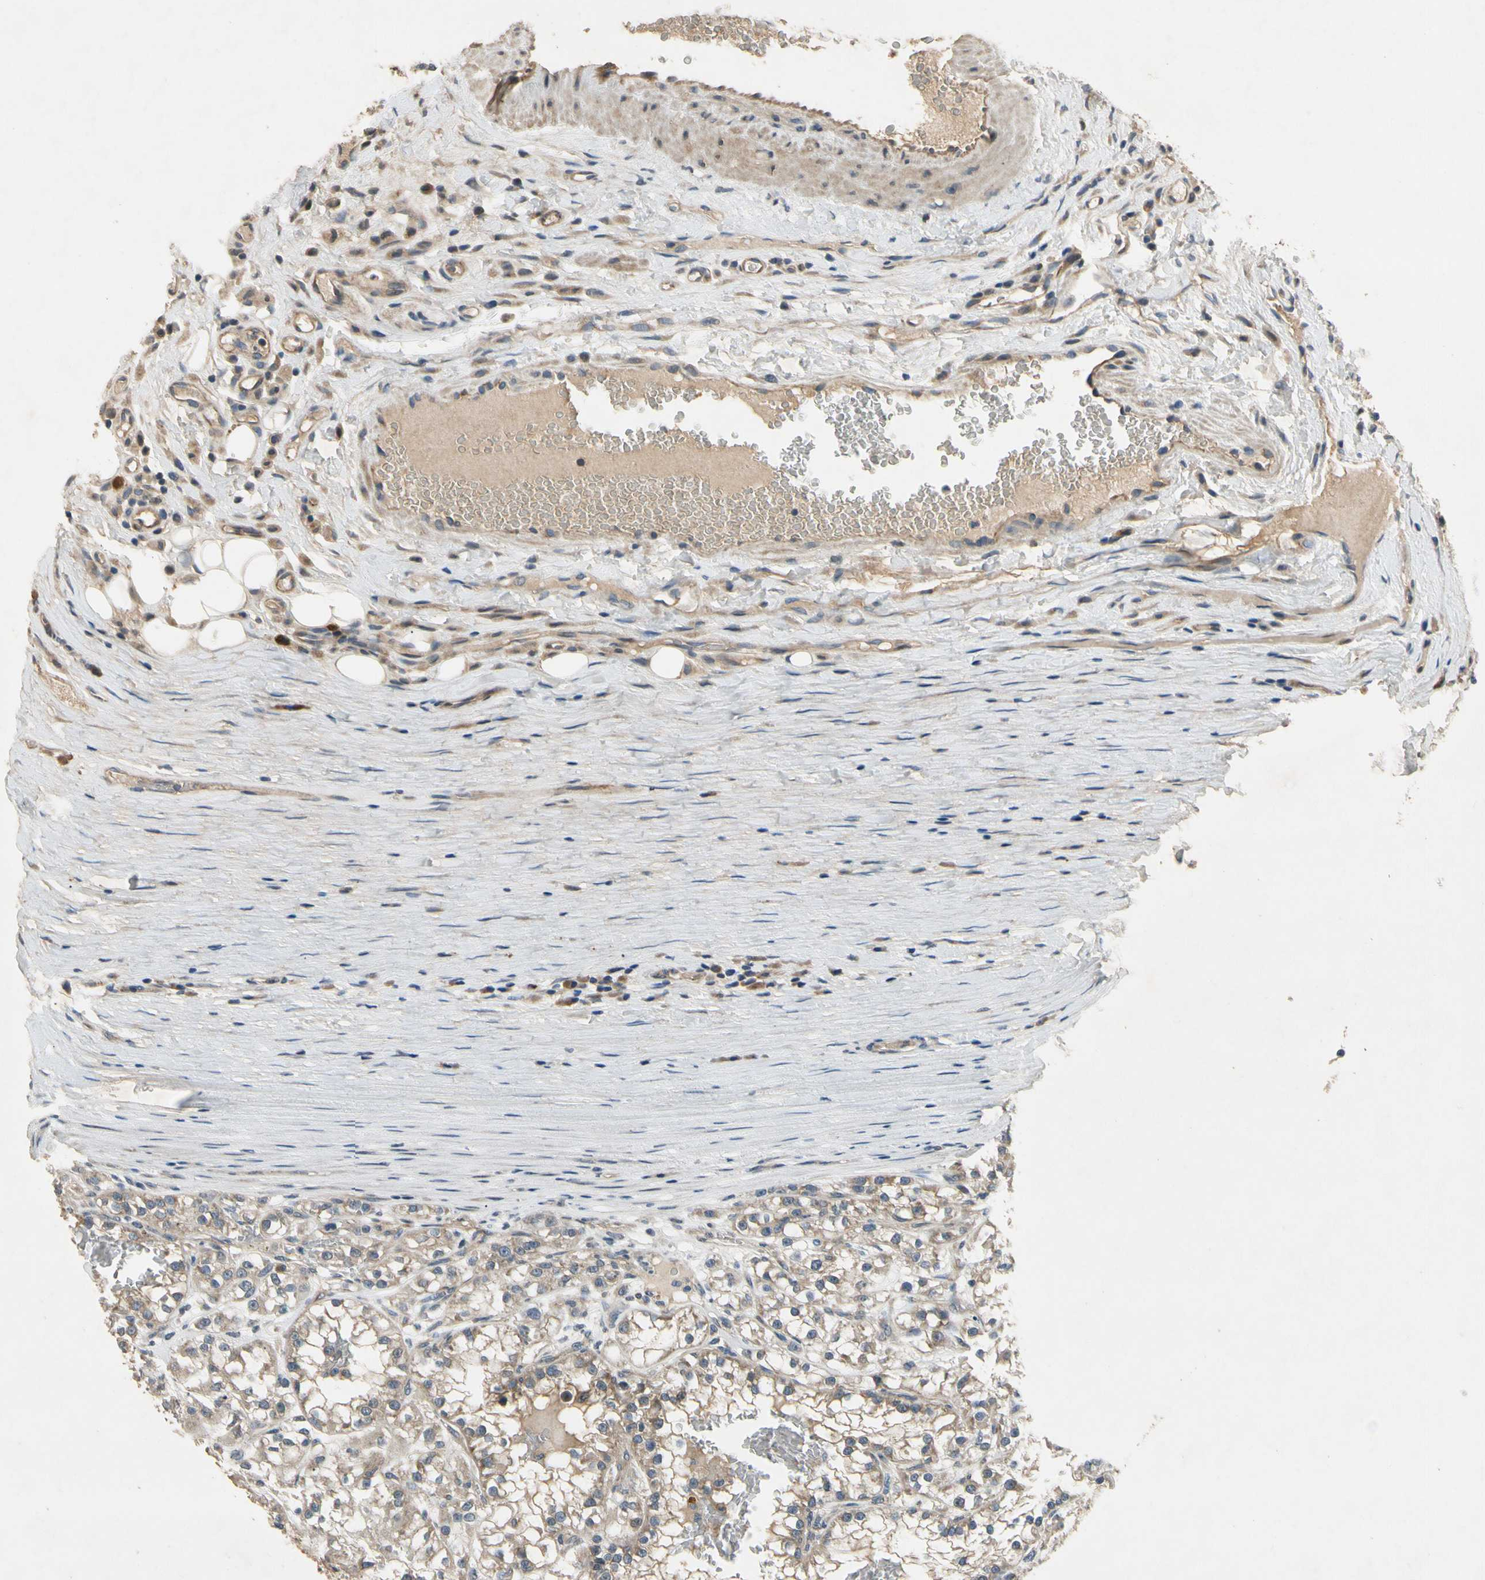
{"staining": {"intensity": "weak", "quantity": "<25%", "location": "cytoplasmic/membranous"}, "tissue": "renal cancer", "cell_type": "Tumor cells", "image_type": "cancer", "snomed": [{"axis": "morphology", "description": "Adenocarcinoma, NOS"}, {"axis": "topography", "description": "Kidney"}], "caption": "DAB (3,3'-diaminobenzidine) immunohistochemical staining of renal cancer exhibits no significant staining in tumor cells.", "gene": "ALKBH3", "patient": {"sex": "female", "age": 52}}